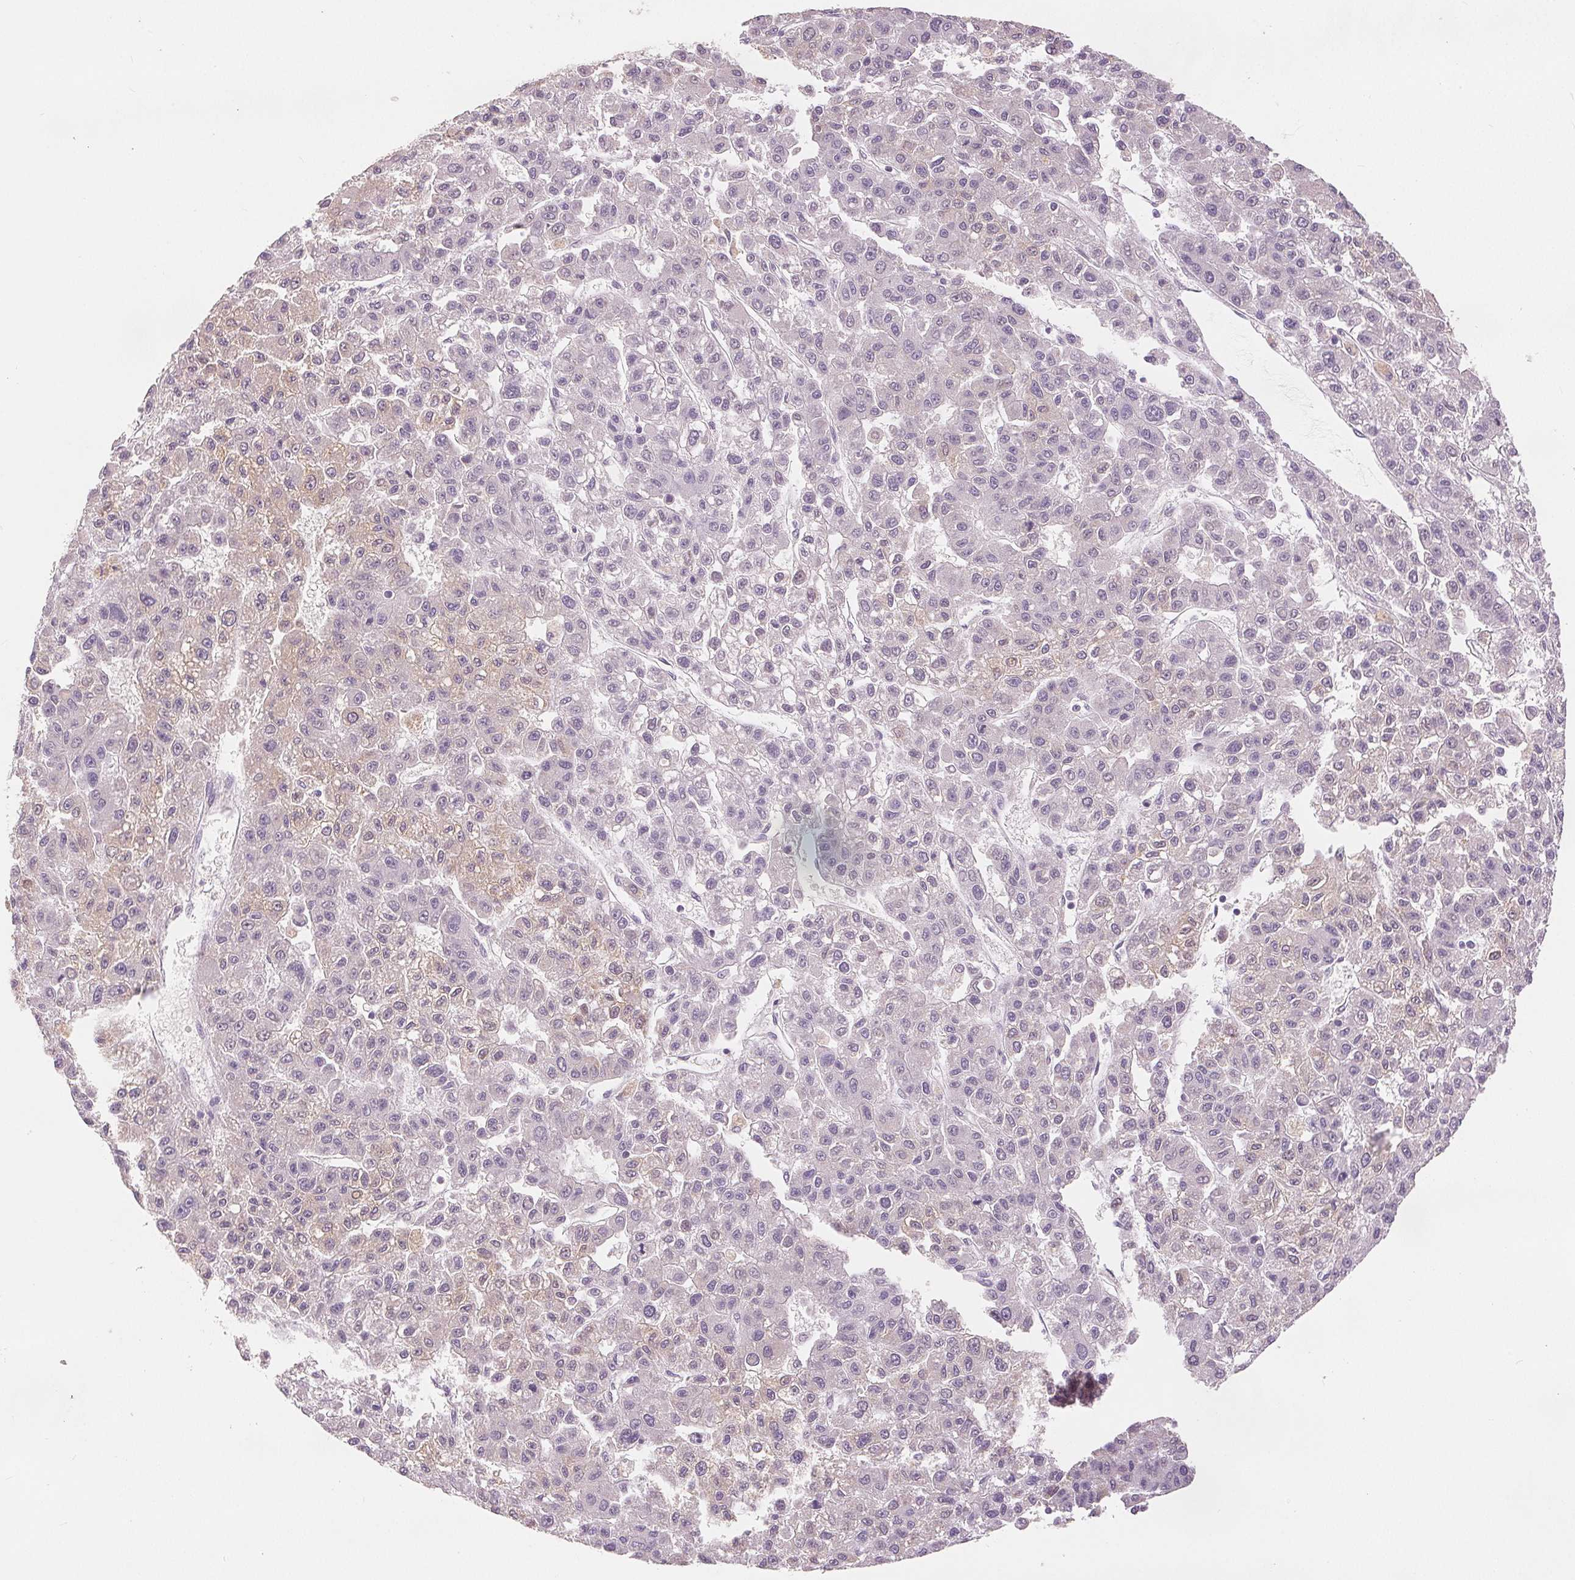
{"staining": {"intensity": "weak", "quantity": "<25%", "location": "cytoplasmic/membranous"}, "tissue": "liver cancer", "cell_type": "Tumor cells", "image_type": "cancer", "snomed": [{"axis": "morphology", "description": "Carcinoma, Hepatocellular, NOS"}, {"axis": "topography", "description": "Liver"}], "caption": "Human liver hepatocellular carcinoma stained for a protein using immunohistochemistry (IHC) reveals no expression in tumor cells.", "gene": "SLC27A5", "patient": {"sex": "male", "age": 70}}